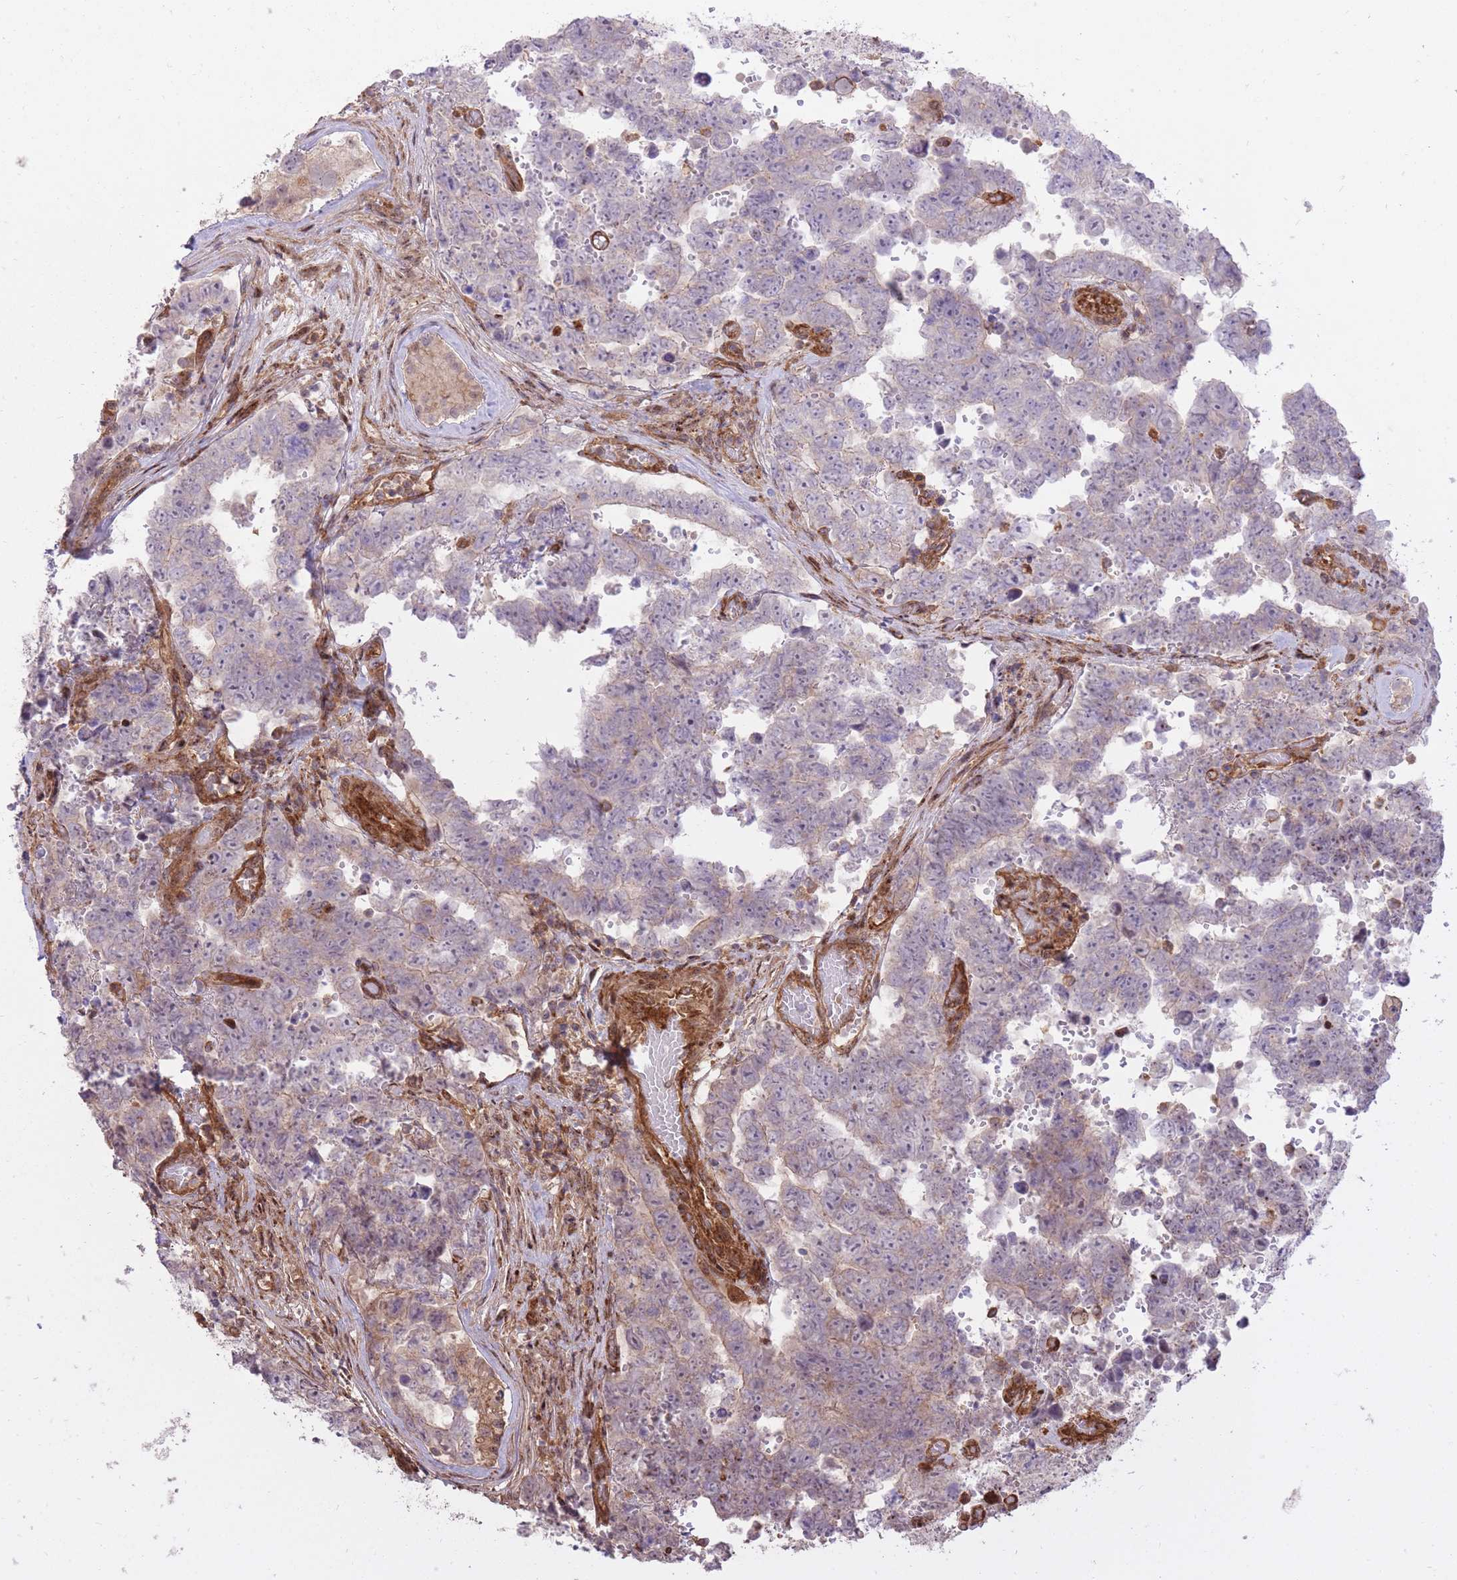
{"staining": {"intensity": "weak", "quantity": "<25%", "location": "cytoplasmic/membranous"}, "tissue": "testis cancer", "cell_type": "Tumor cells", "image_type": "cancer", "snomed": [{"axis": "morphology", "description": "Normal tissue, NOS"}, {"axis": "morphology", "description": "Carcinoma, Embryonal, NOS"}, {"axis": "topography", "description": "Testis"}, {"axis": "topography", "description": "Epididymis"}], "caption": "Immunohistochemistry (IHC) of embryonal carcinoma (testis) shows no expression in tumor cells. Nuclei are stained in blue.", "gene": "PLD1", "patient": {"sex": "male", "age": 25}}